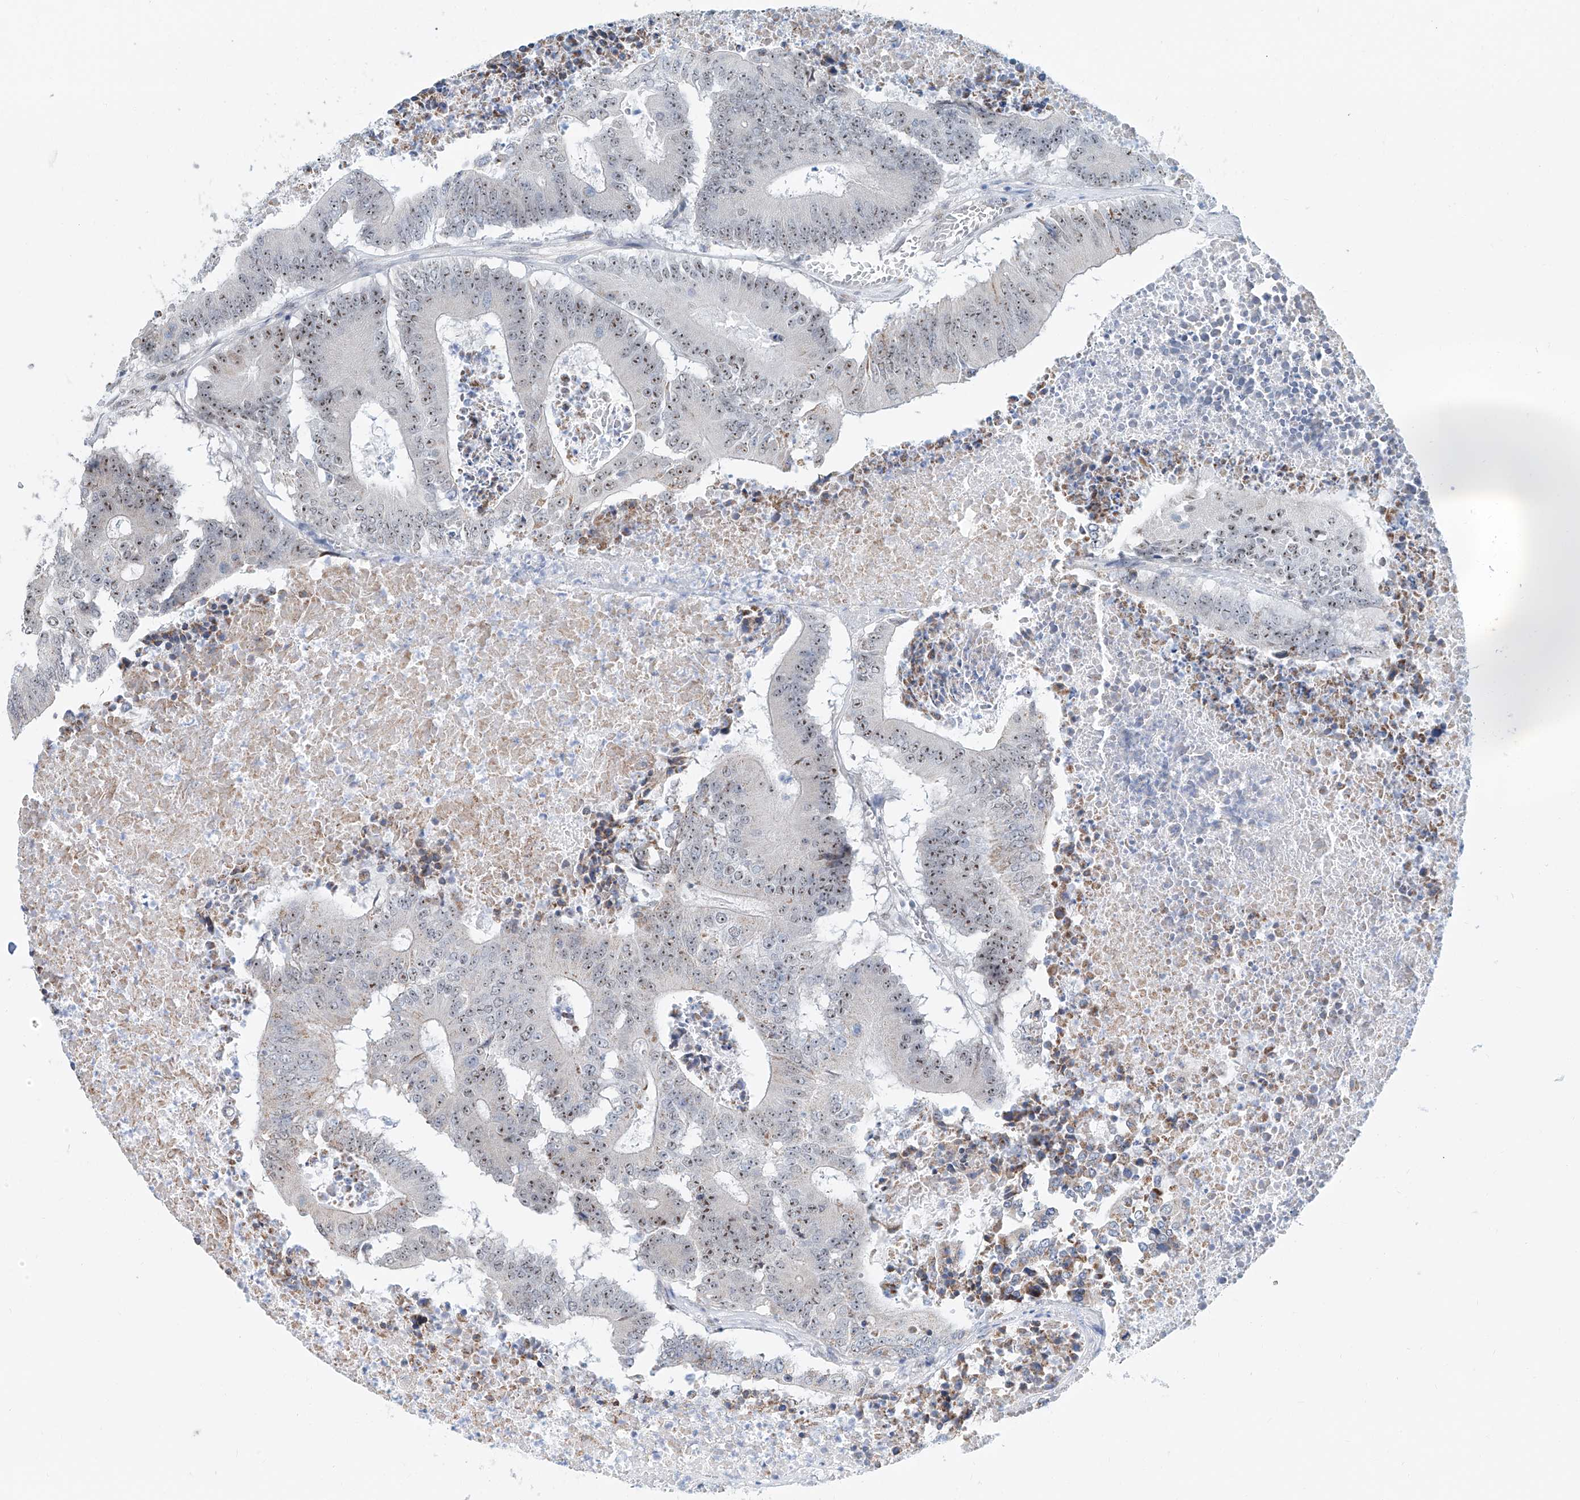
{"staining": {"intensity": "moderate", "quantity": ">75%", "location": "nuclear"}, "tissue": "colorectal cancer", "cell_type": "Tumor cells", "image_type": "cancer", "snomed": [{"axis": "morphology", "description": "Adenocarcinoma, NOS"}, {"axis": "topography", "description": "Colon"}], "caption": "Colorectal adenocarcinoma tissue shows moderate nuclear expression in about >75% of tumor cells, visualized by immunohistochemistry.", "gene": "SDE2", "patient": {"sex": "male", "age": 87}}